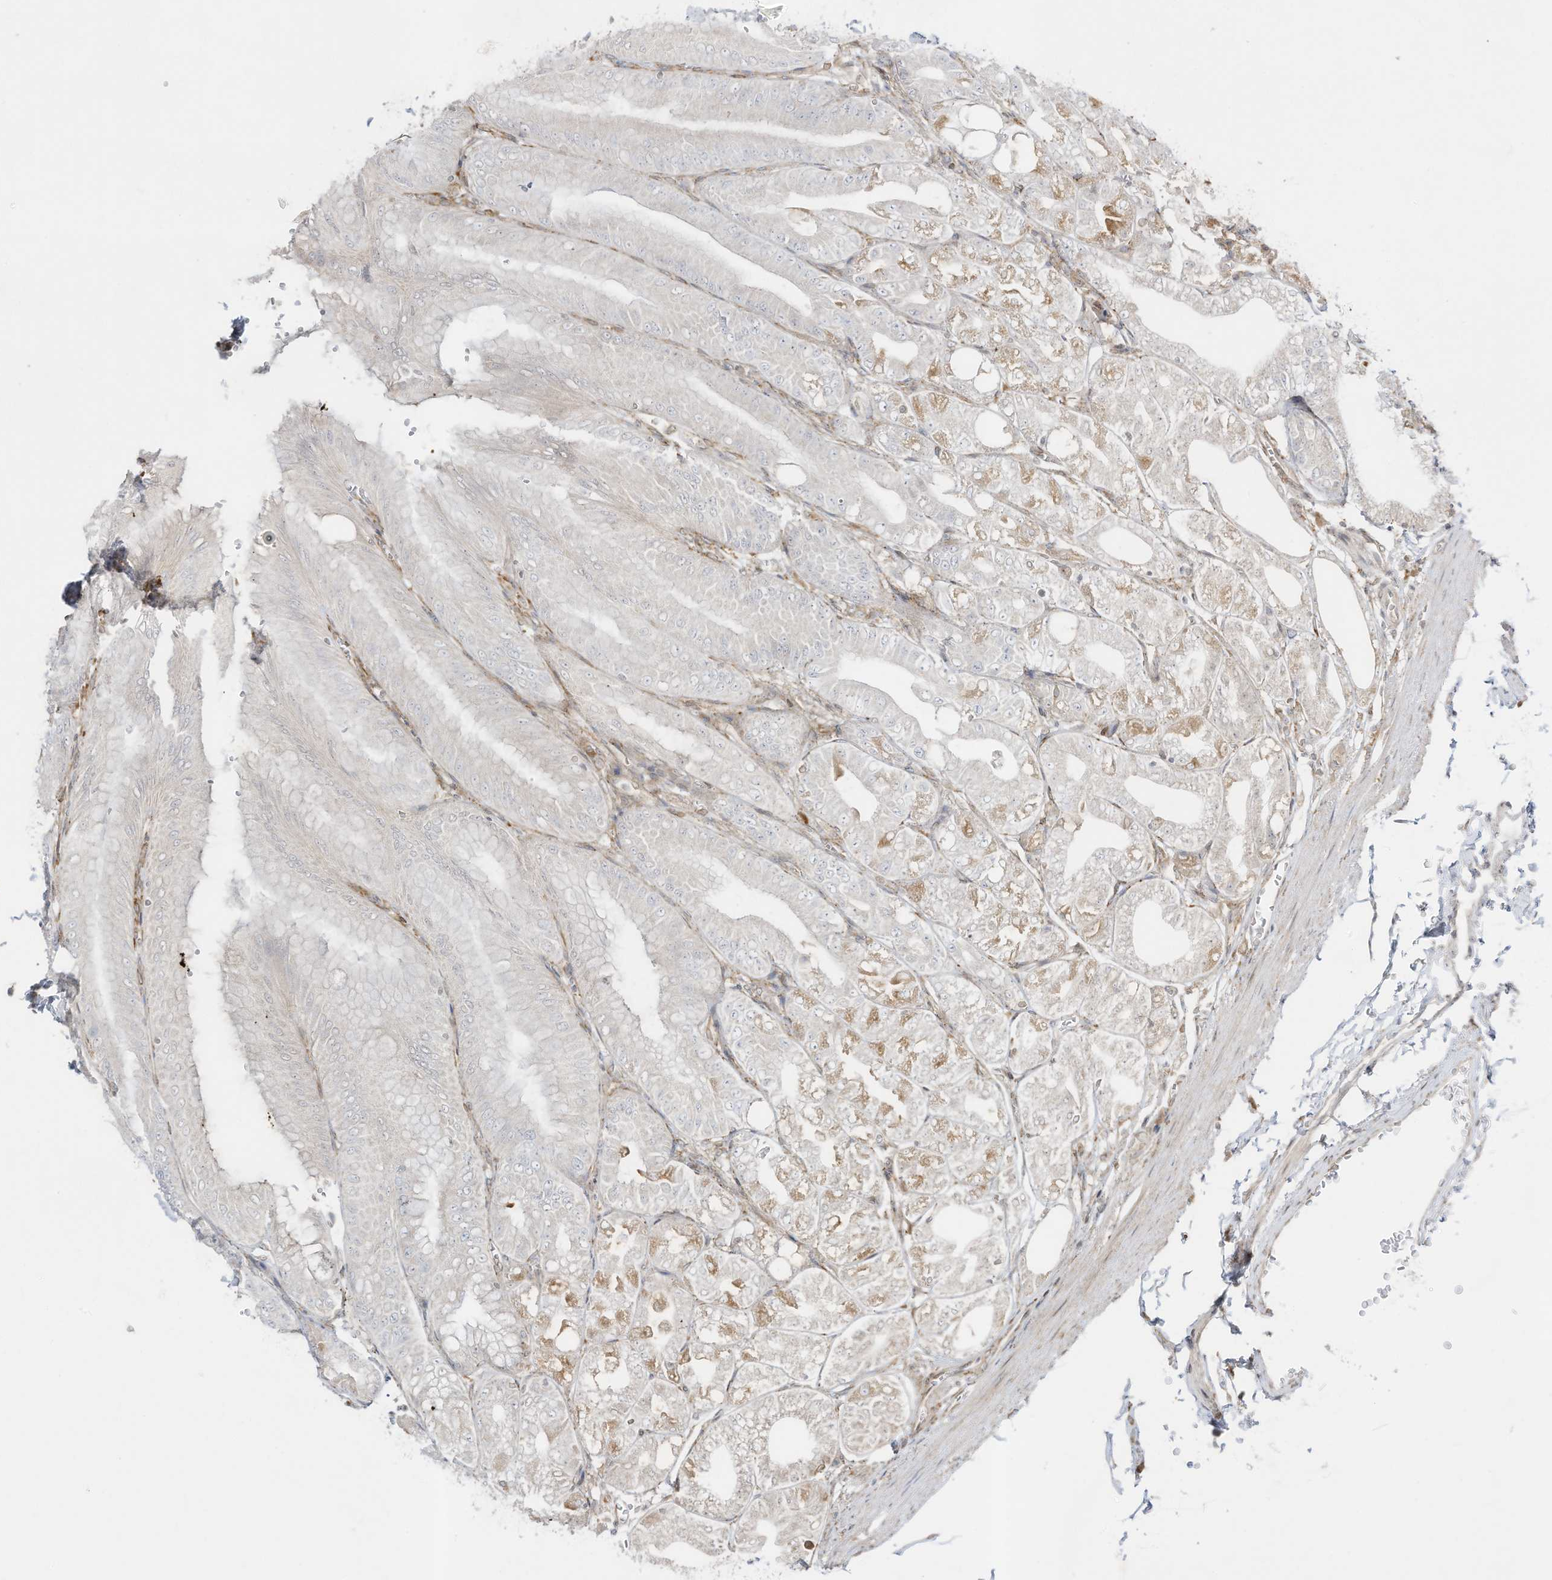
{"staining": {"intensity": "weak", "quantity": "25%-75%", "location": "cytoplasmic/membranous"}, "tissue": "stomach", "cell_type": "Glandular cells", "image_type": "normal", "snomed": [{"axis": "morphology", "description": "Normal tissue, NOS"}, {"axis": "topography", "description": "Stomach, lower"}], "caption": "A photomicrograph of stomach stained for a protein reveals weak cytoplasmic/membranous brown staining in glandular cells. Using DAB (brown) and hematoxylin (blue) stains, captured at high magnification using brightfield microscopy.", "gene": "PTK6", "patient": {"sex": "male", "age": 71}}